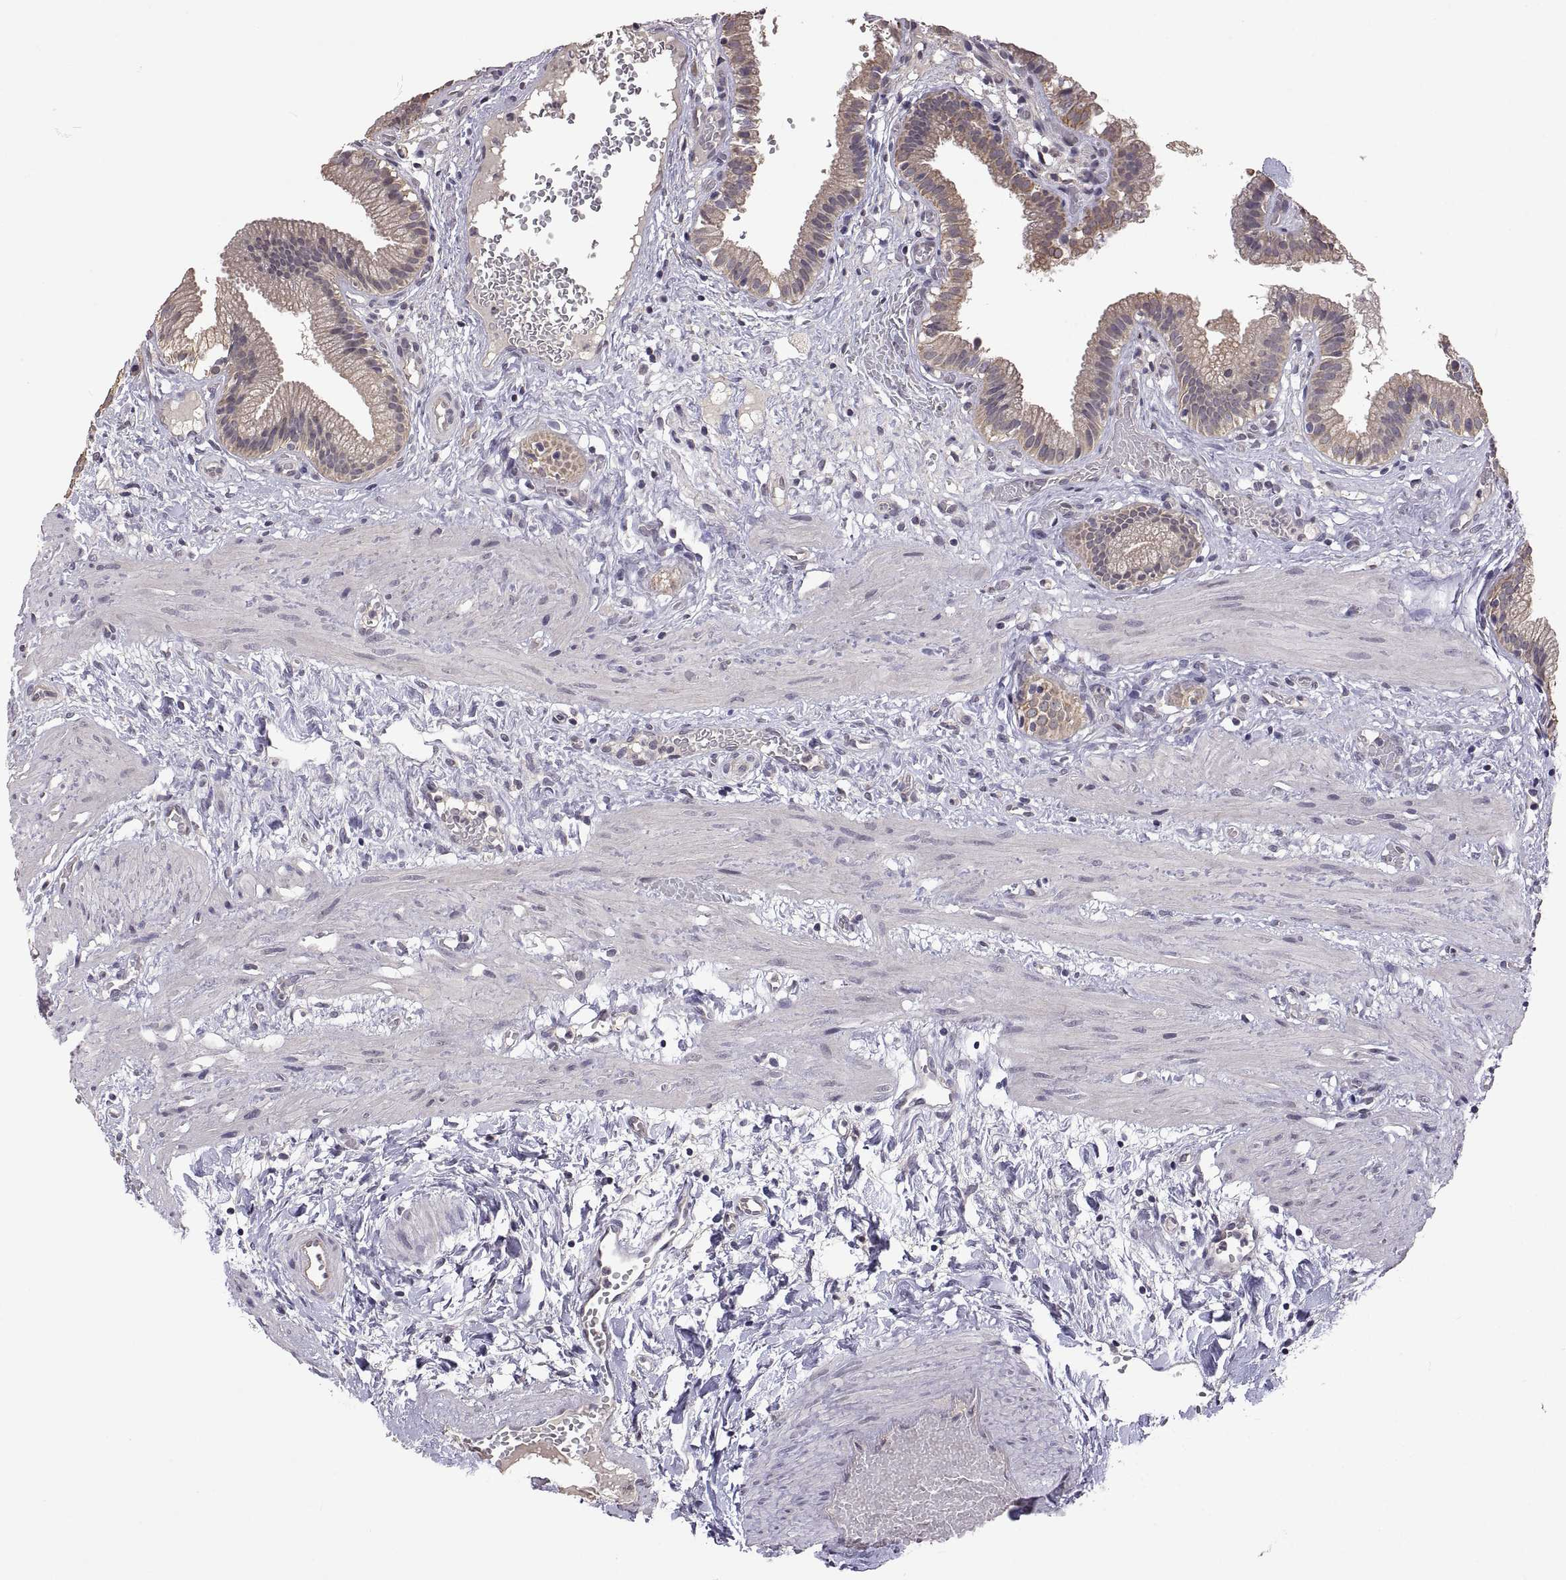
{"staining": {"intensity": "moderate", "quantity": "25%-75%", "location": "cytoplasmic/membranous"}, "tissue": "gallbladder", "cell_type": "Glandular cells", "image_type": "normal", "snomed": [{"axis": "morphology", "description": "Normal tissue, NOS"}, {"axis": "topography", "description": "Gallbladder"}], "caption": "Immunohistochemistry (DAB (3,3'-diaminobenzidine)) staining of unremarkable gallbladder reveals moderate cytoplasmic/membranous protein positivity in approximately 25%-75% of glandular cells. The staining was performed using DAB, with brown indicating positive protein expression. Nuclei are stained blue with hematoxylin.", "gene": "LAMA1", "patient": {"sex": "female", "age": 24}}